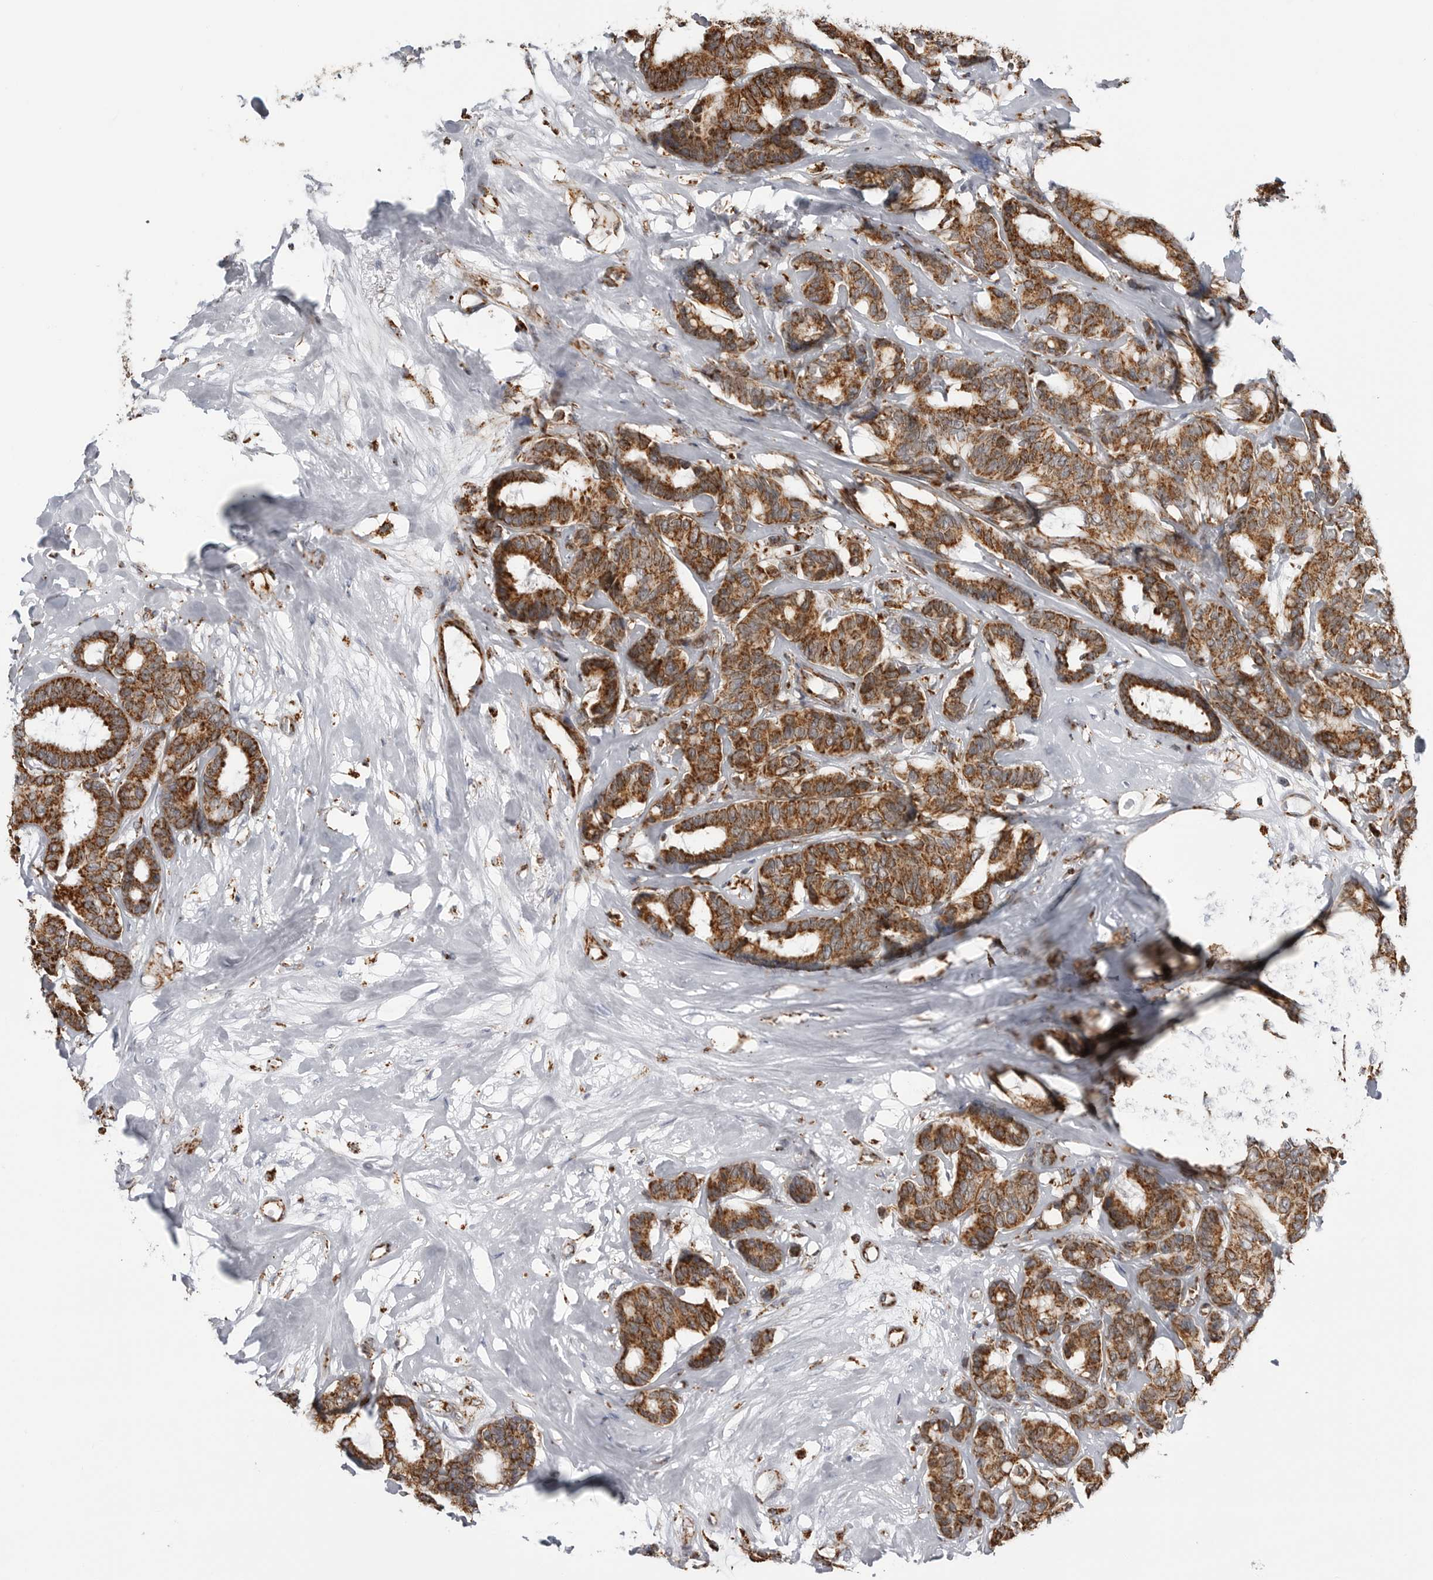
{"staining": {"intensity": "strong", "quantity": ">75%", "location": "cytoplasmic/membranous"}, "tissue": "breast cancer", "cell_type": "Tumor cells", "image_type": "cancer", "snomed": [{"axis": "morphology", "description": "Duct carcinoma"}, {"axis": "topography", "description": "Breast"}], "caption": "Strong cytoplasmic/membranous positivity for a protein is appreciated in approximately >75% of tumor cells of breast cancer (invasive ductal carcinoma) using immunohistochemistry.", "gene": "COX5A", "patient": {"sex": "female", "age": 87}}